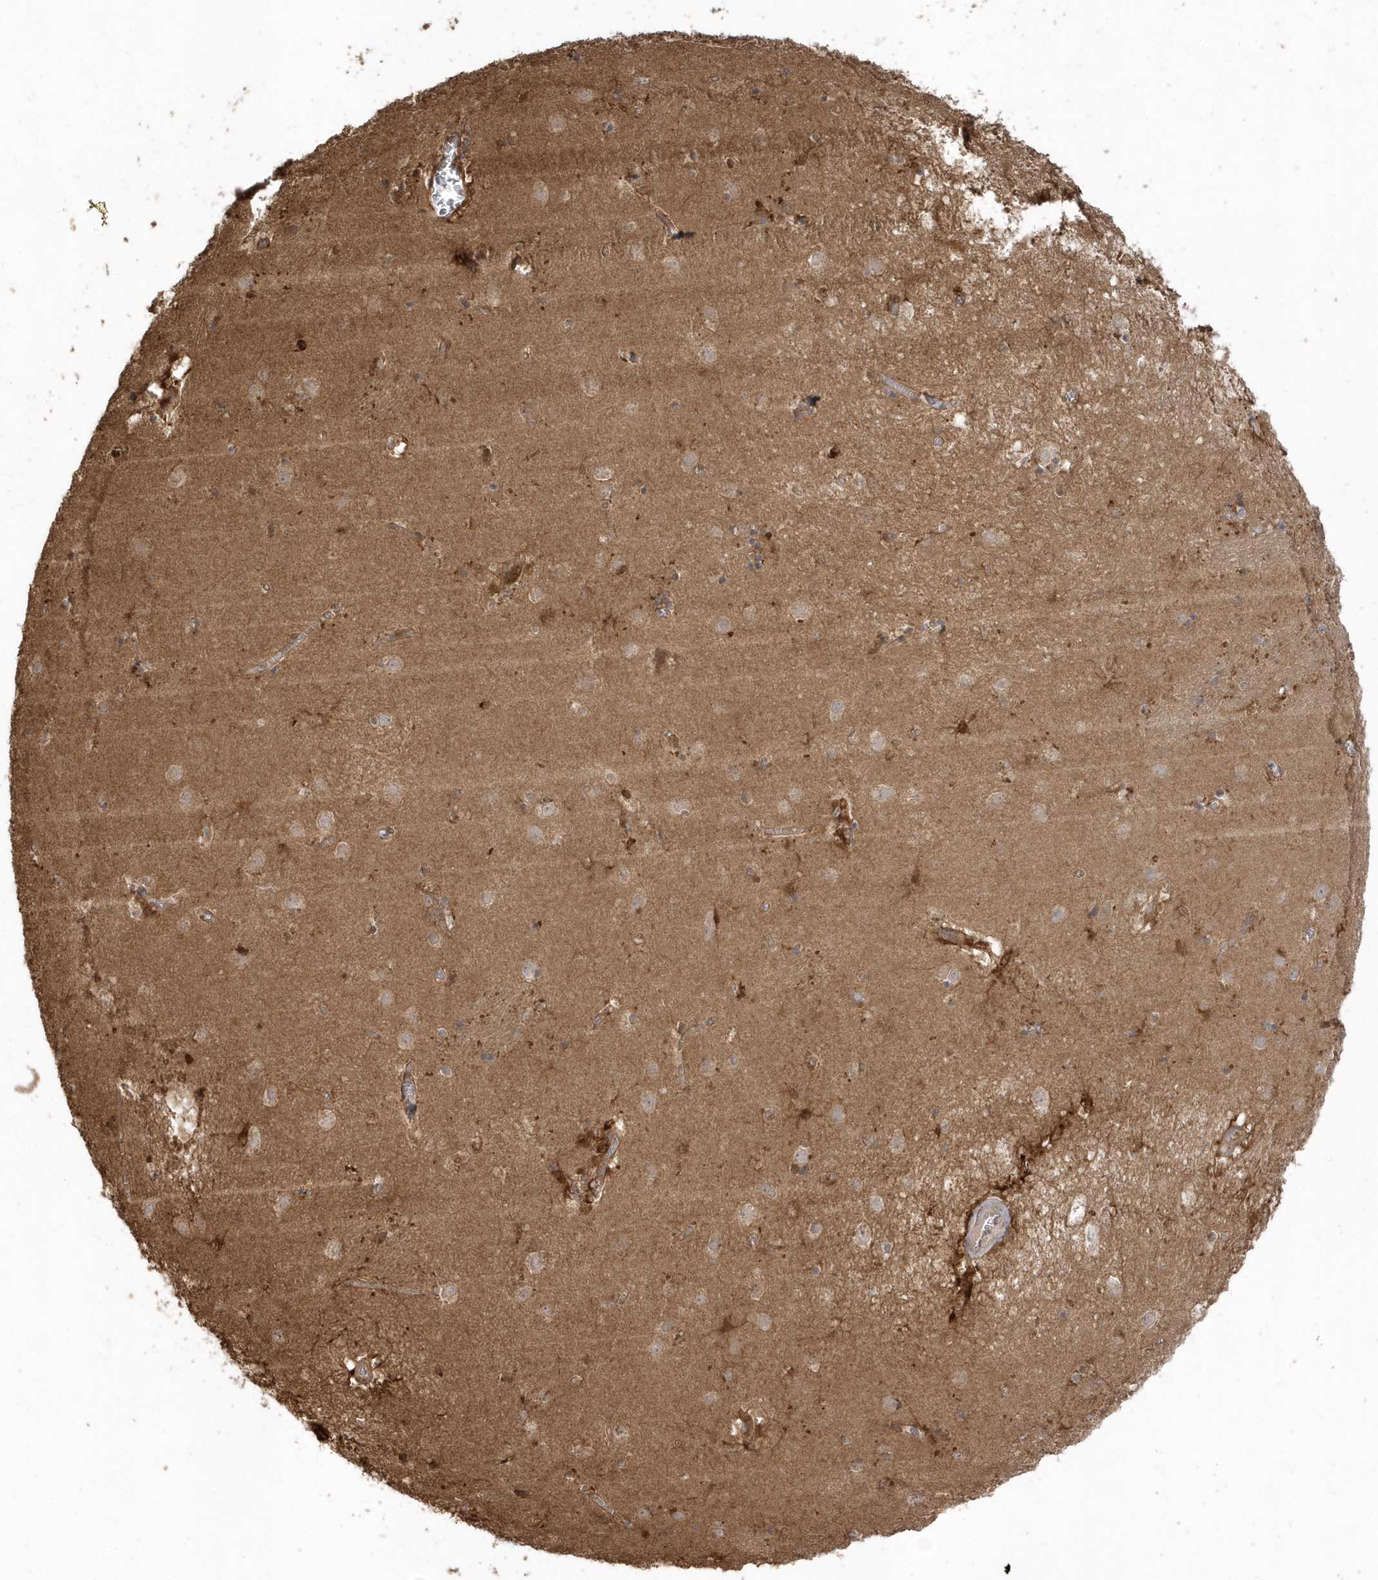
{"staining": {"intensity": "moderate", "quantity": "<25%", "location": "cytoplasmic/membranous"}, "tissue": "caudate", "cell_type": "Glial cells", "image_type": "normal", "snomed": [{"axis": "morphology", "description": "Normal tissue, NOS"}, {"axis": "topography", "description": "Lateral ventricle wall"}], "caption": "DAB (3,3'-diaminobenzidine) immunohistochemical staining of unremarkable caudate exhibits moderate cytoplasmic/membranous protein positivity in about <25% of glial cells.", "gene": "HNMT", "patient": {"sex": "male", "age": 70}}